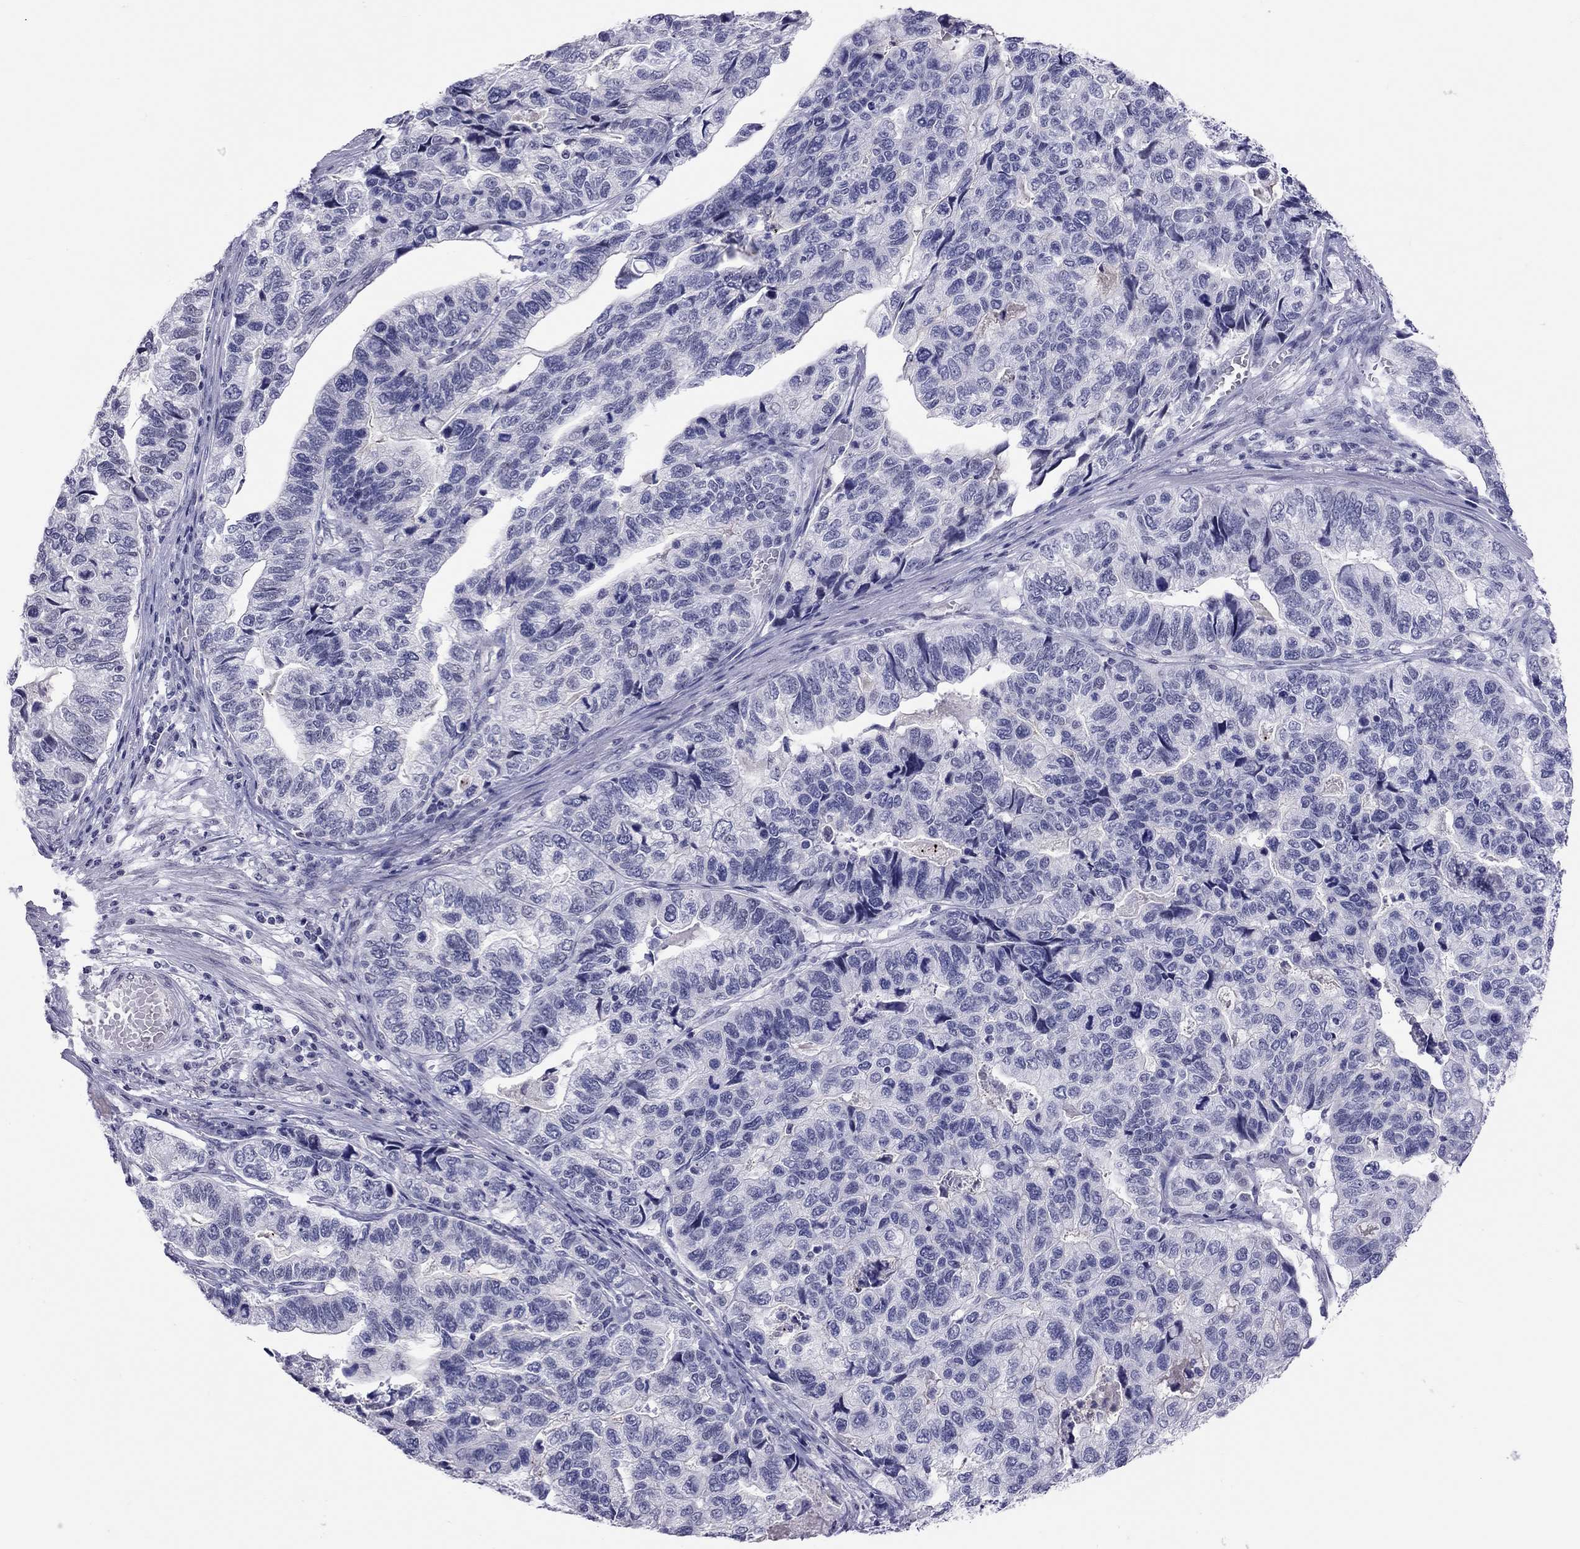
{"staining": {"intensity": "negative", "quantity": "none", "location": "none"}, "tissue": "stomach cancer", "cell_type": "Tumor cells", "image_type": "cancer", "snomed": [{"axis": "morphology", "description": "Adenocarcinoma, NOS"}, {"axis": "topography", "description": "Stomach, upper"}], "caption": "An IHC micrograph of stomach cancer (adenocarcinoma) is shown. There is no staining in tumor cells of stomach cancer (adenocarcinoma).", "gene": "JHY", "patient": {"sex": "female", "age": 67}}